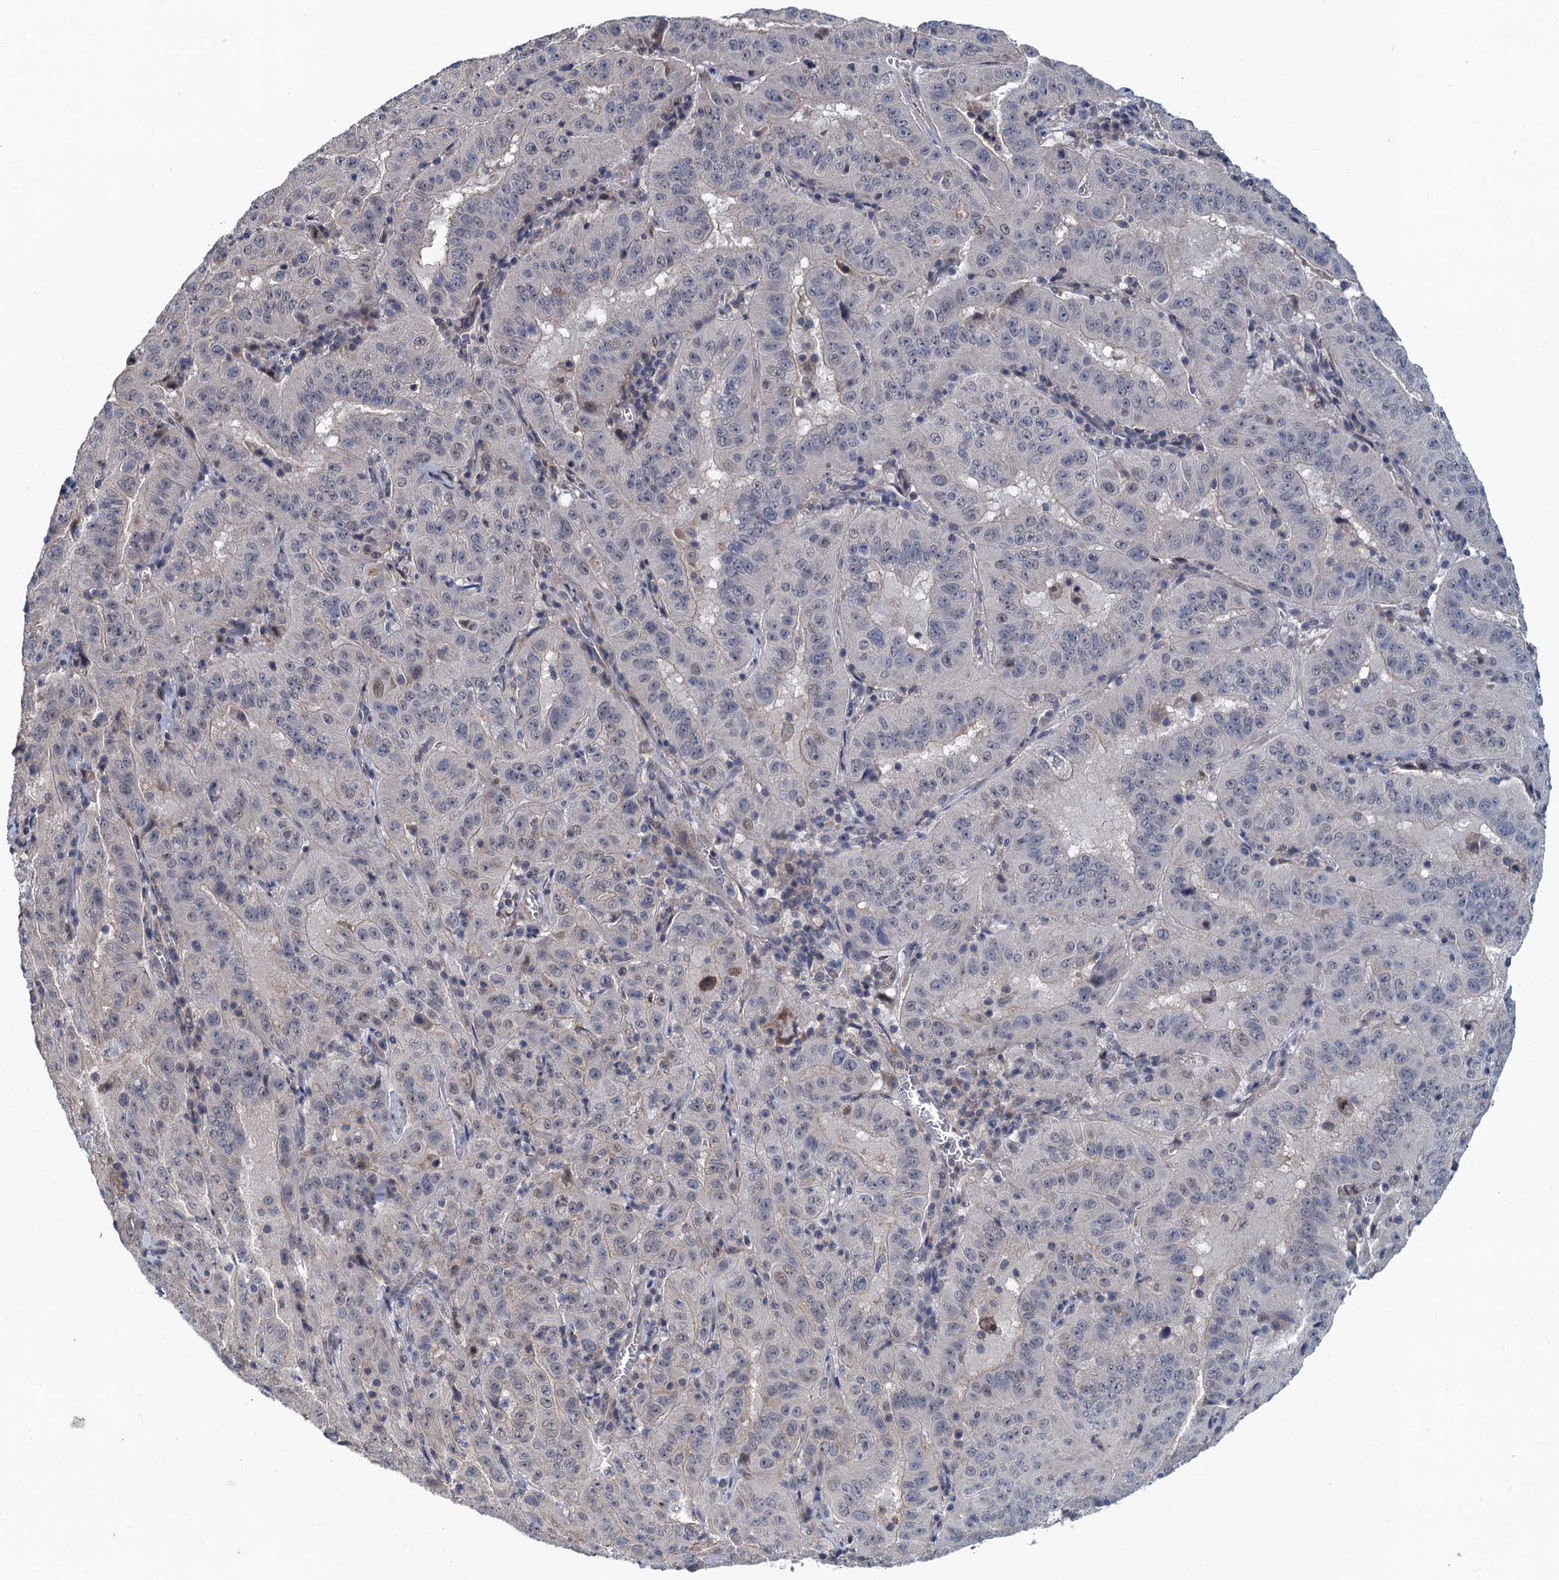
{"staining": {"intensity": "negative", "quantity": "none", "location": "none"}, "tissue": "pancreatic cancer", "cell_type": "Tumor cells", "image_type": "cancer", "snomed": [{"axis": "morphology", "description": "Adenocarcinoma, NOS"}, {"axis": "topography", "description": "Pancreas"}], "caption": "IHC histopathology image of neoplastic tissue: human pancreatic adenocarcinoma stained with DAB displays no significant protein staining in tumor cells.", "gene": "MDM1", "patient": {"sex": "male", "age": 63}}